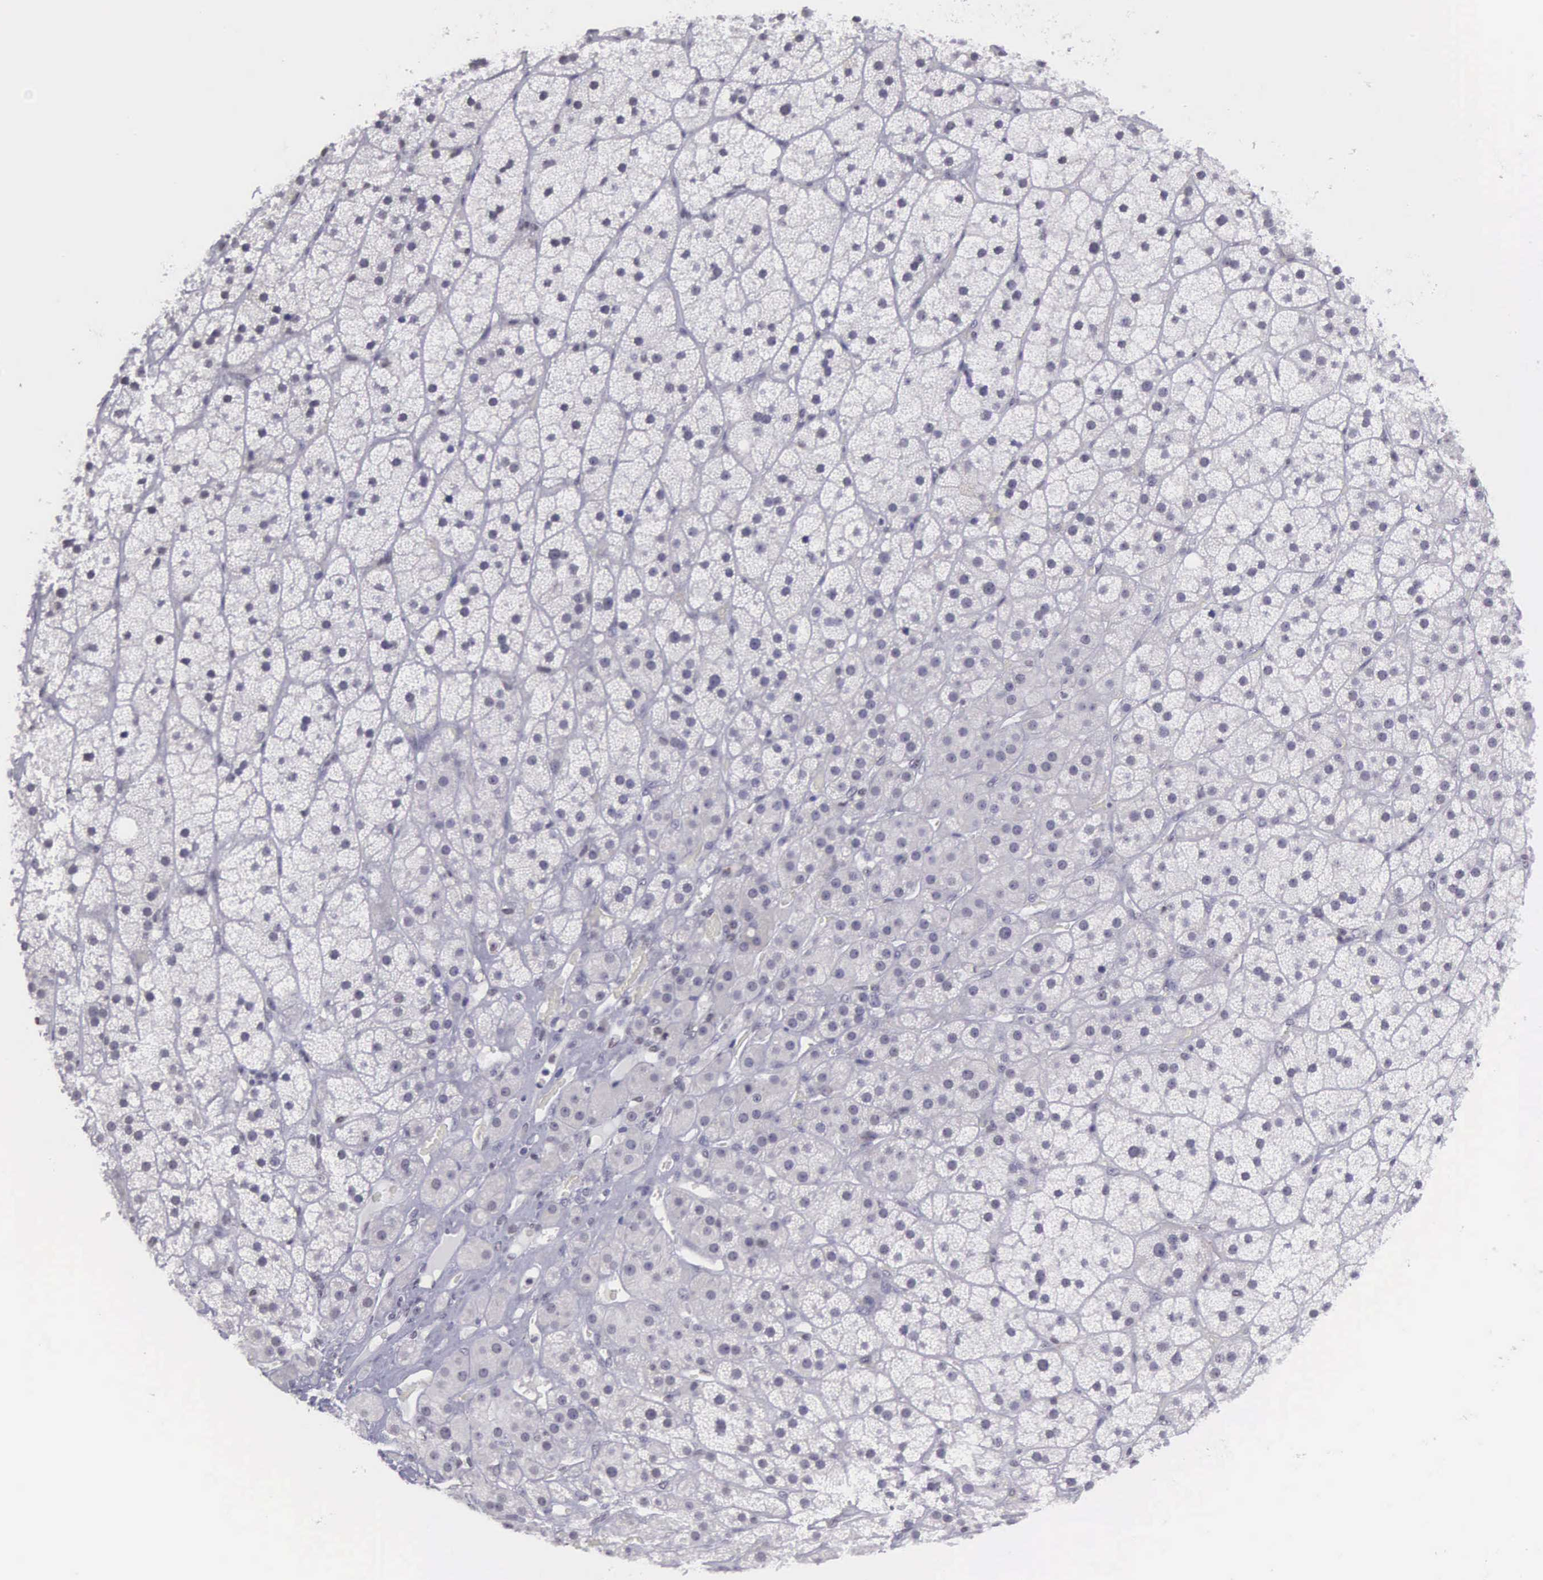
{"staining": {"intensity": "negative", "quantity": "none", "location": "none"}, "tissue": "adrenal gland", "cell_type": "Glandular cells", "image_type": "normal", "snomed": [{"axis": "morphology", "description": "Normal tissue, NOS"}, {"axis": "topography", "description": "Adrenal gland"}], "caption": "Micrograph shows no protein positivity in glandular cells of unremarkable adrenal gland.", "gene": "ETV6", "patient": {"sex": "male", "age": 57}}